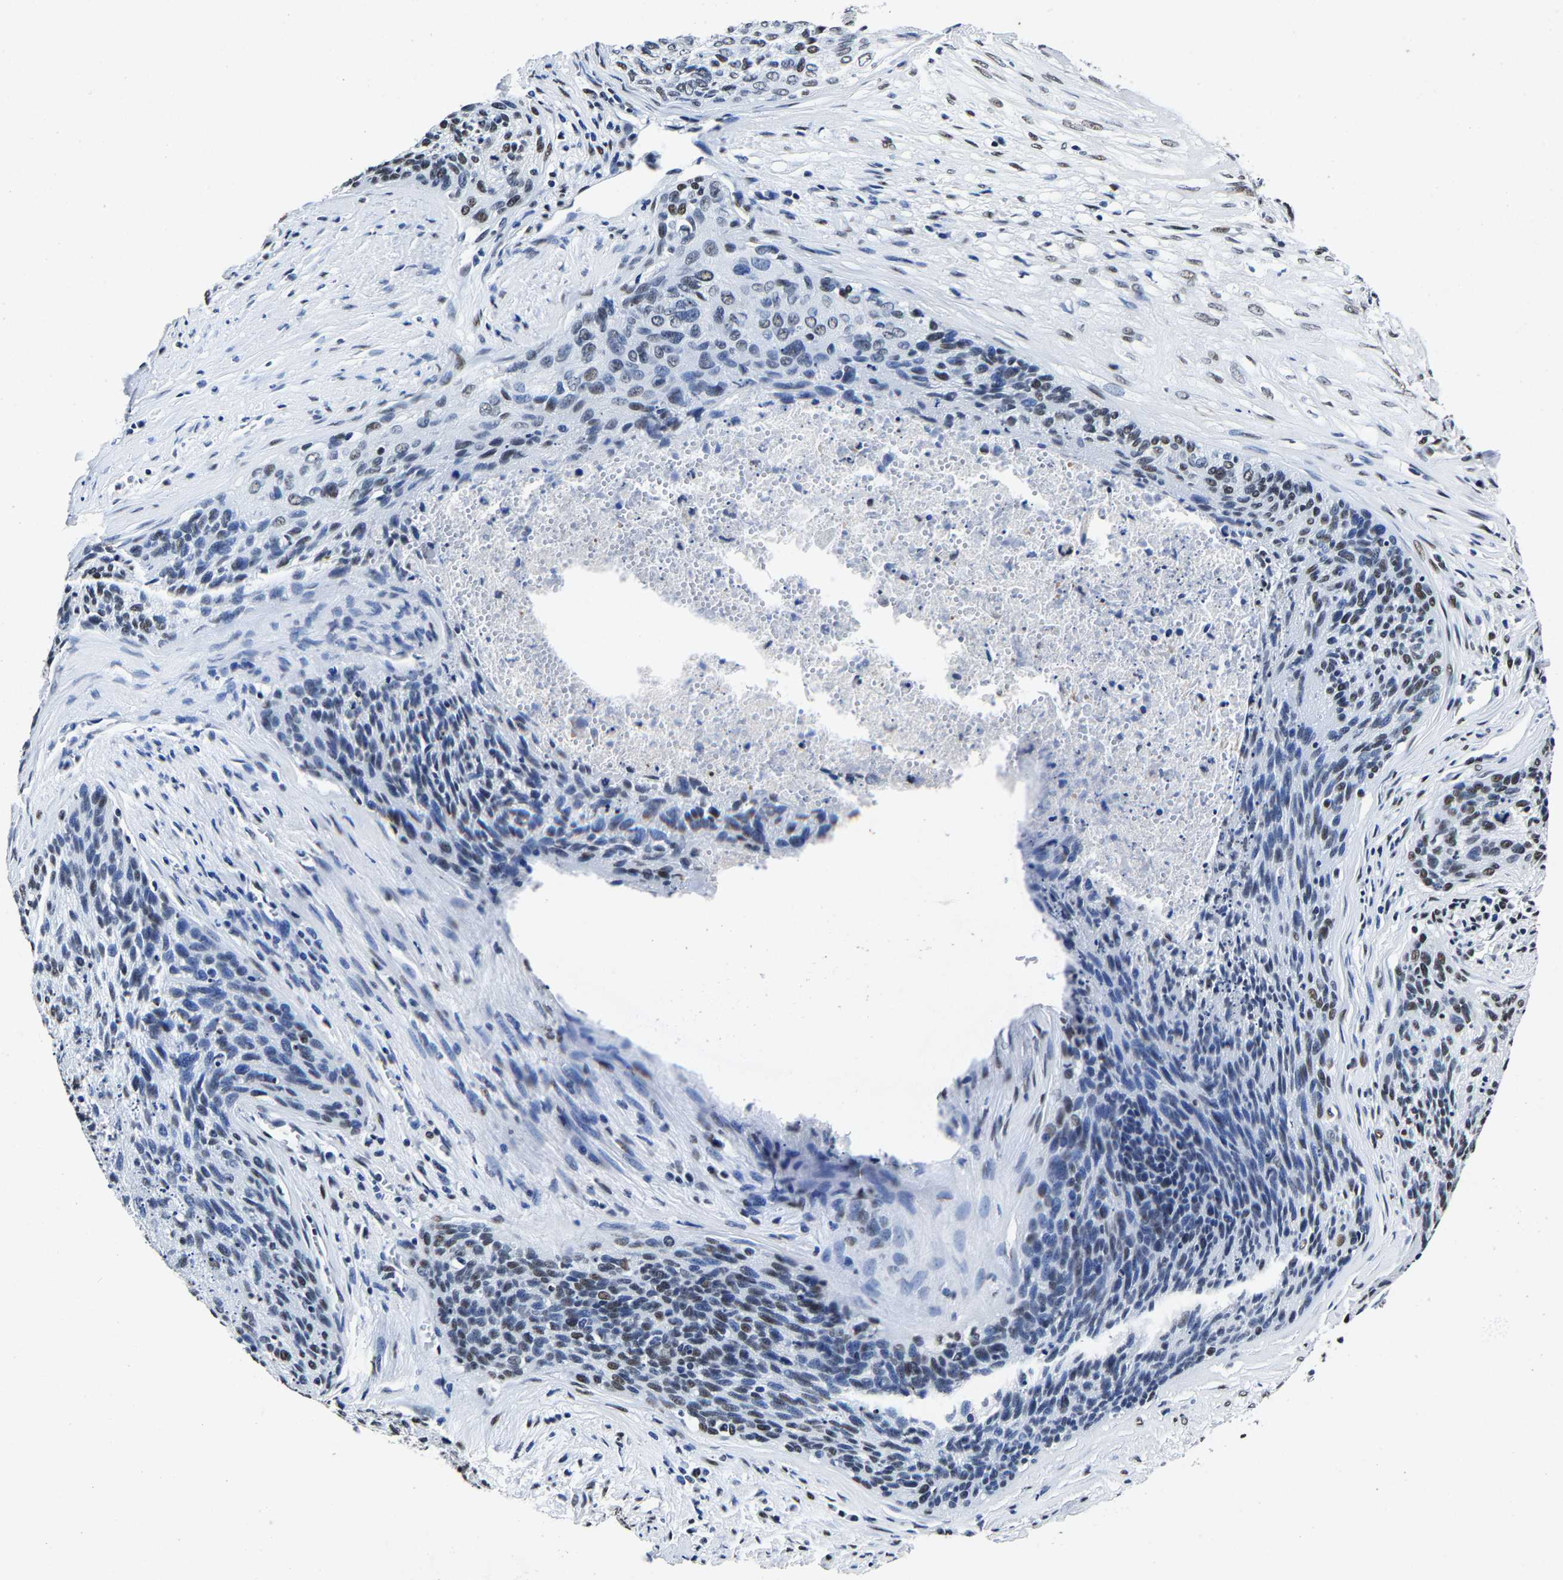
{"staining": {"intensity": "moderate", "quantity": "25%-75%", "location": "nuclear"}, "tissue": "cervical cancer", "cell_type": "Tumor cells", "image_type": "cancer", "snomed": [{"axis": "morphology", "description": "Squamous cell carcinoma, NOS"}, {"axis": "topography", "description": "Cervix"}], "caption": "DAB (3,3'-diaminobenzidine) immunohistochemical staining of cervical squamous cell carcinoma reveals moderate nuclear protein expression in about 25%-75% of tumor cells.", "gene": "RBM45", "patient": {"sex": "female", "age": 55}}